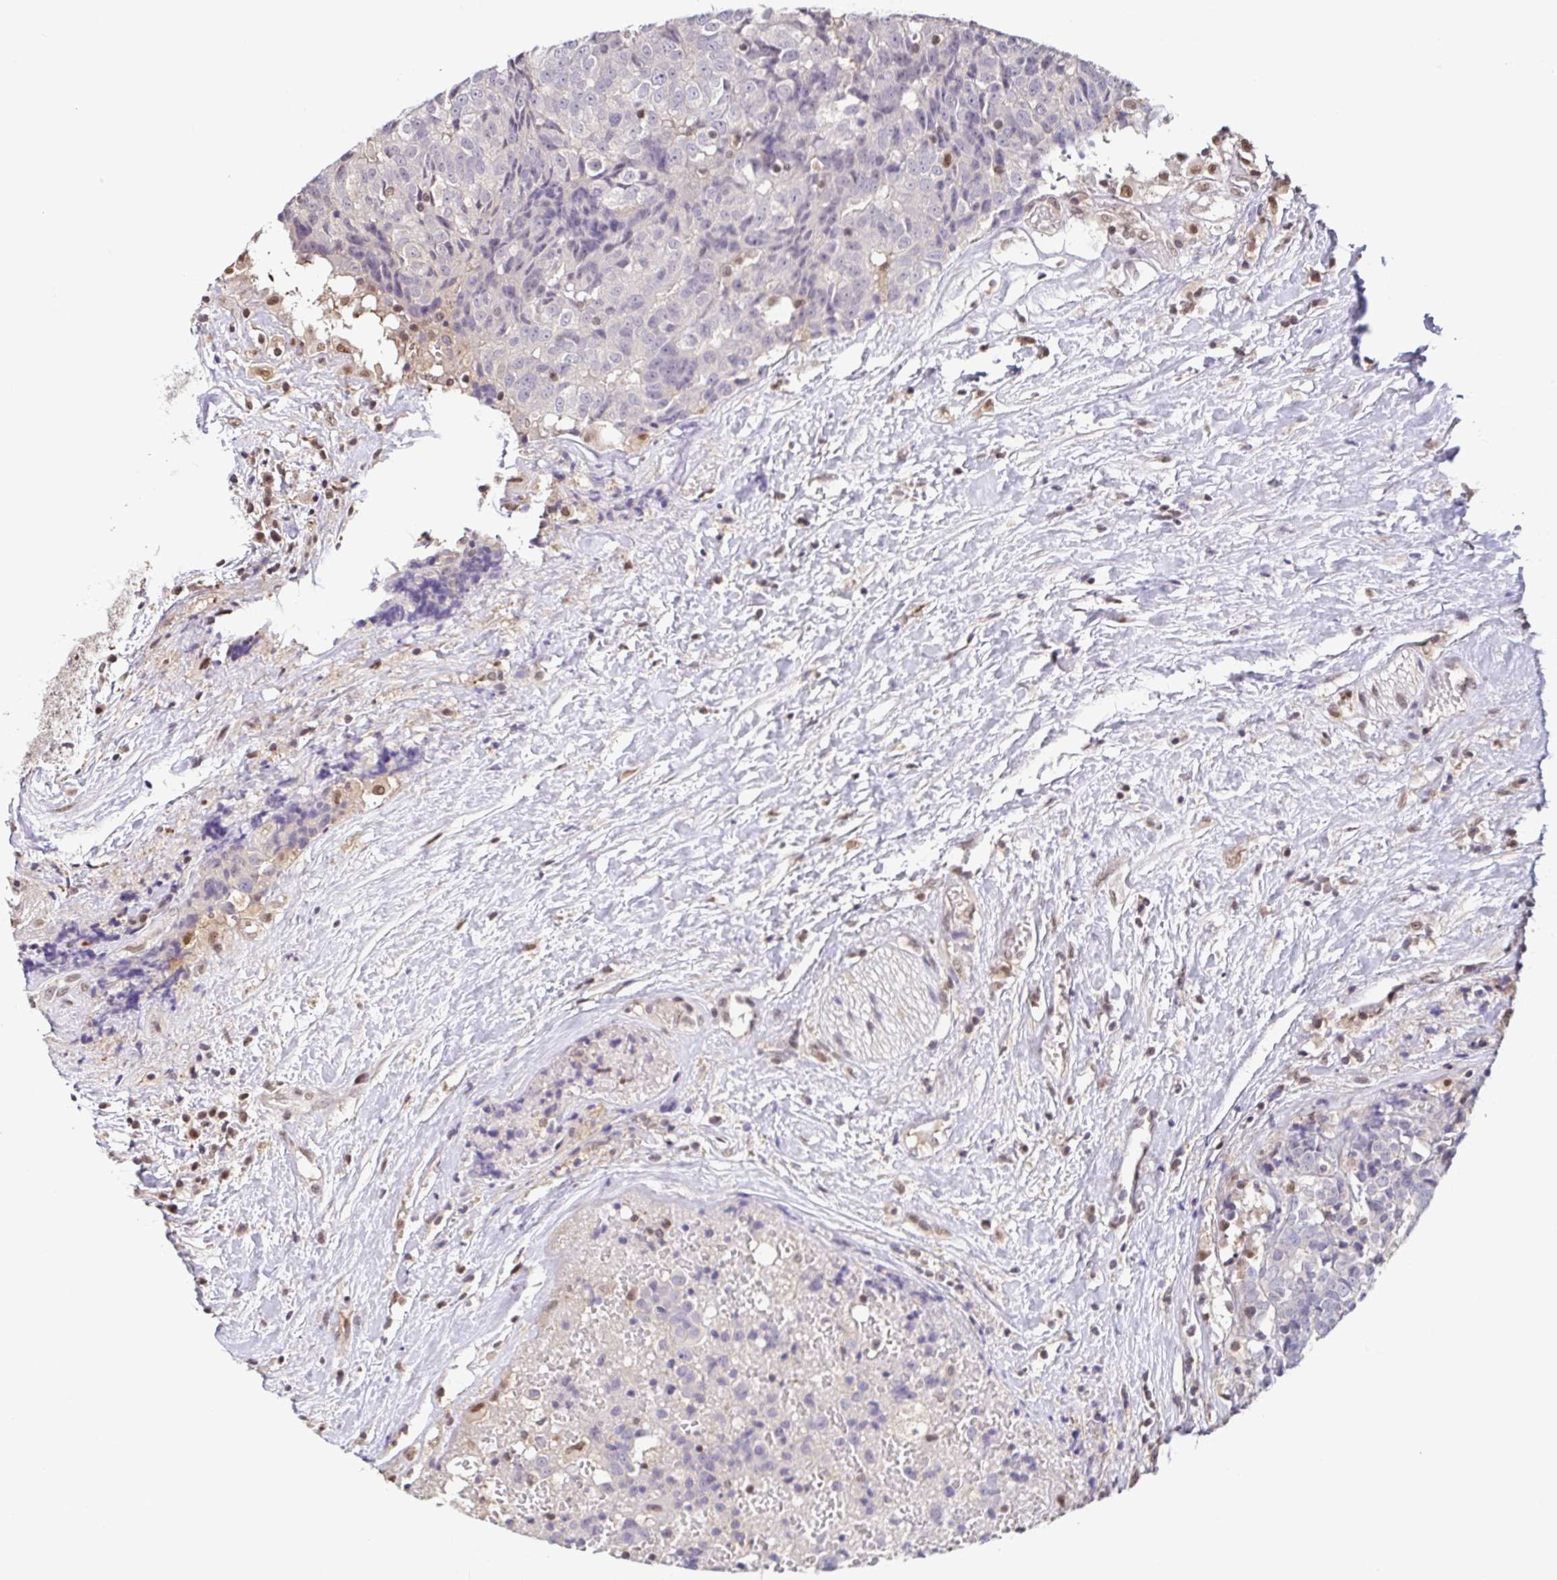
{"staining": {"intensity": "negative", "quantity": "none", "location": "none"}, "tissue": "prostate cancer", "cell_type": "Tumor cells", "image_type": "cancer", "snomed": [{"axis": "morphology", "description": "Adenocarcinoma, High grade"}, {"axis": "topography", "description": "Prostate and seminal vesicle, NOS"}], "caption": "Immunohistochemical staining of human prostate cancer (high-grade adenocarcinoma) demonstrates no significant positivity in tumor cells.", "gene": "PSMB9", "patient": {"sex": "male", "age": 60}}